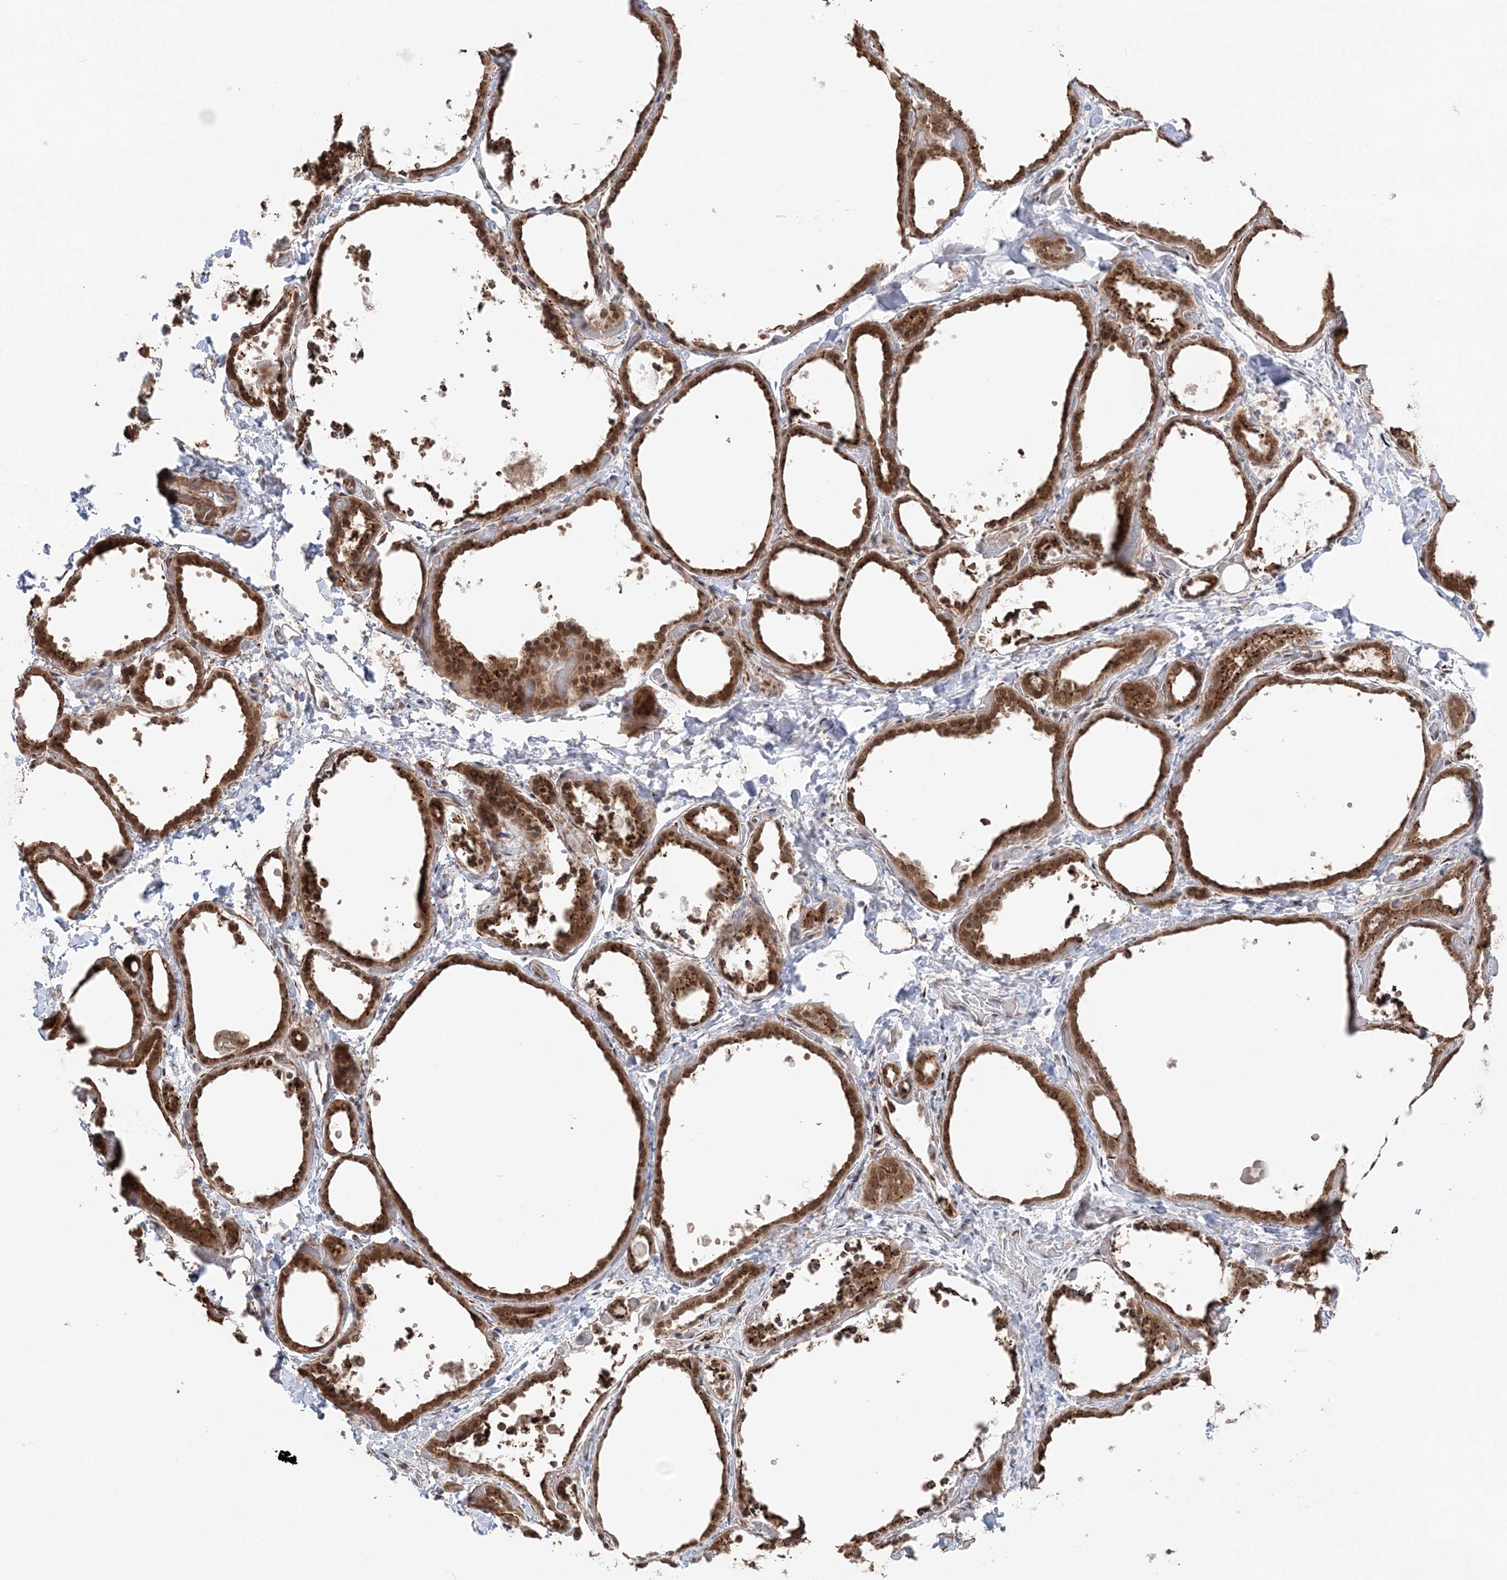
{"staining": {"intensity": "moderate", "quantity": ">75%", "location": "cytoplasmic/membranous,nuclear"}, "tissue": "thyroid gland", "cell_type": "Glandular cells", "image_type": "normal", "snomed": [{"axis": "morphology", "description": "Normal tissue, NOS"}, {"axis": "topography", "description": "Thyroid gland"}], "caption": "Immunohistochemistry image of benign thyroid gland: thyroid gland stained using immunohistochemistry demonstrates medium levels of moderate protein expression localized specifically in the cytoplasmic/membranous,nuclear of glandular cells, appearing as a cytoplasmic/membranous,nuclear brown color.", "gene": "TMED10", "patient": {"sex": "female", "age": 44}}